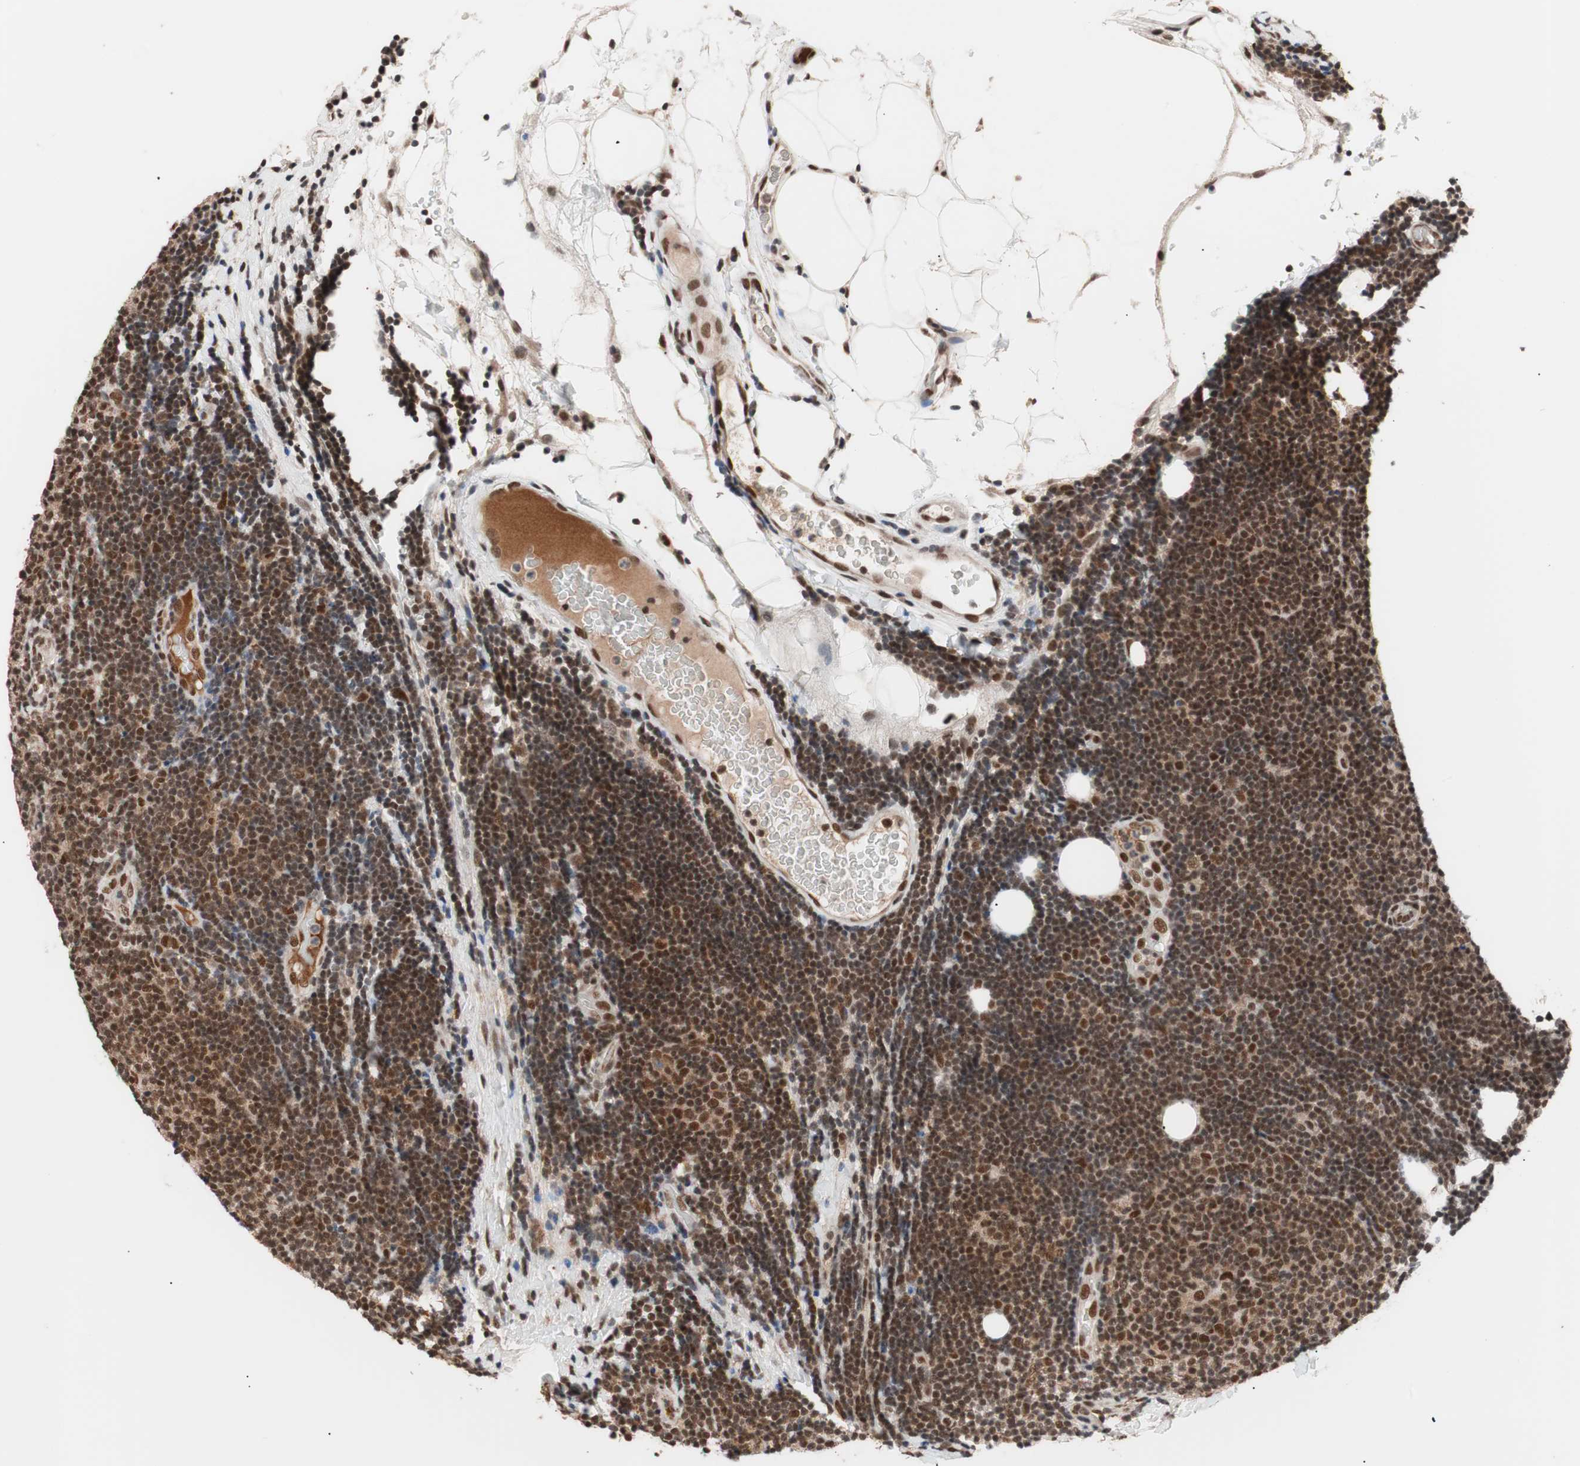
{"staining": {"intensity": "strong", "quantity": ">75%", "location": "nuclear"}, "tissue": "lymphoma", "cell_type": "Tumor cells", "image_type": "cancer", "snomed": [{"axis": "morphology", "description": "Malignant lymphoma, non-Hodgkin's type, Low grade"}, {"axis": "topography", "description": "Lymph node"}], "caption": "DAB immunohistochemical staining of low-grade malignant lymphoma, non-Hodgkin's type demonstrates strong nuclear protein positivity in about >75% of tumor cells.", "gene": "CHAMP1", "patient": {"sex": "male", "age": 83}}